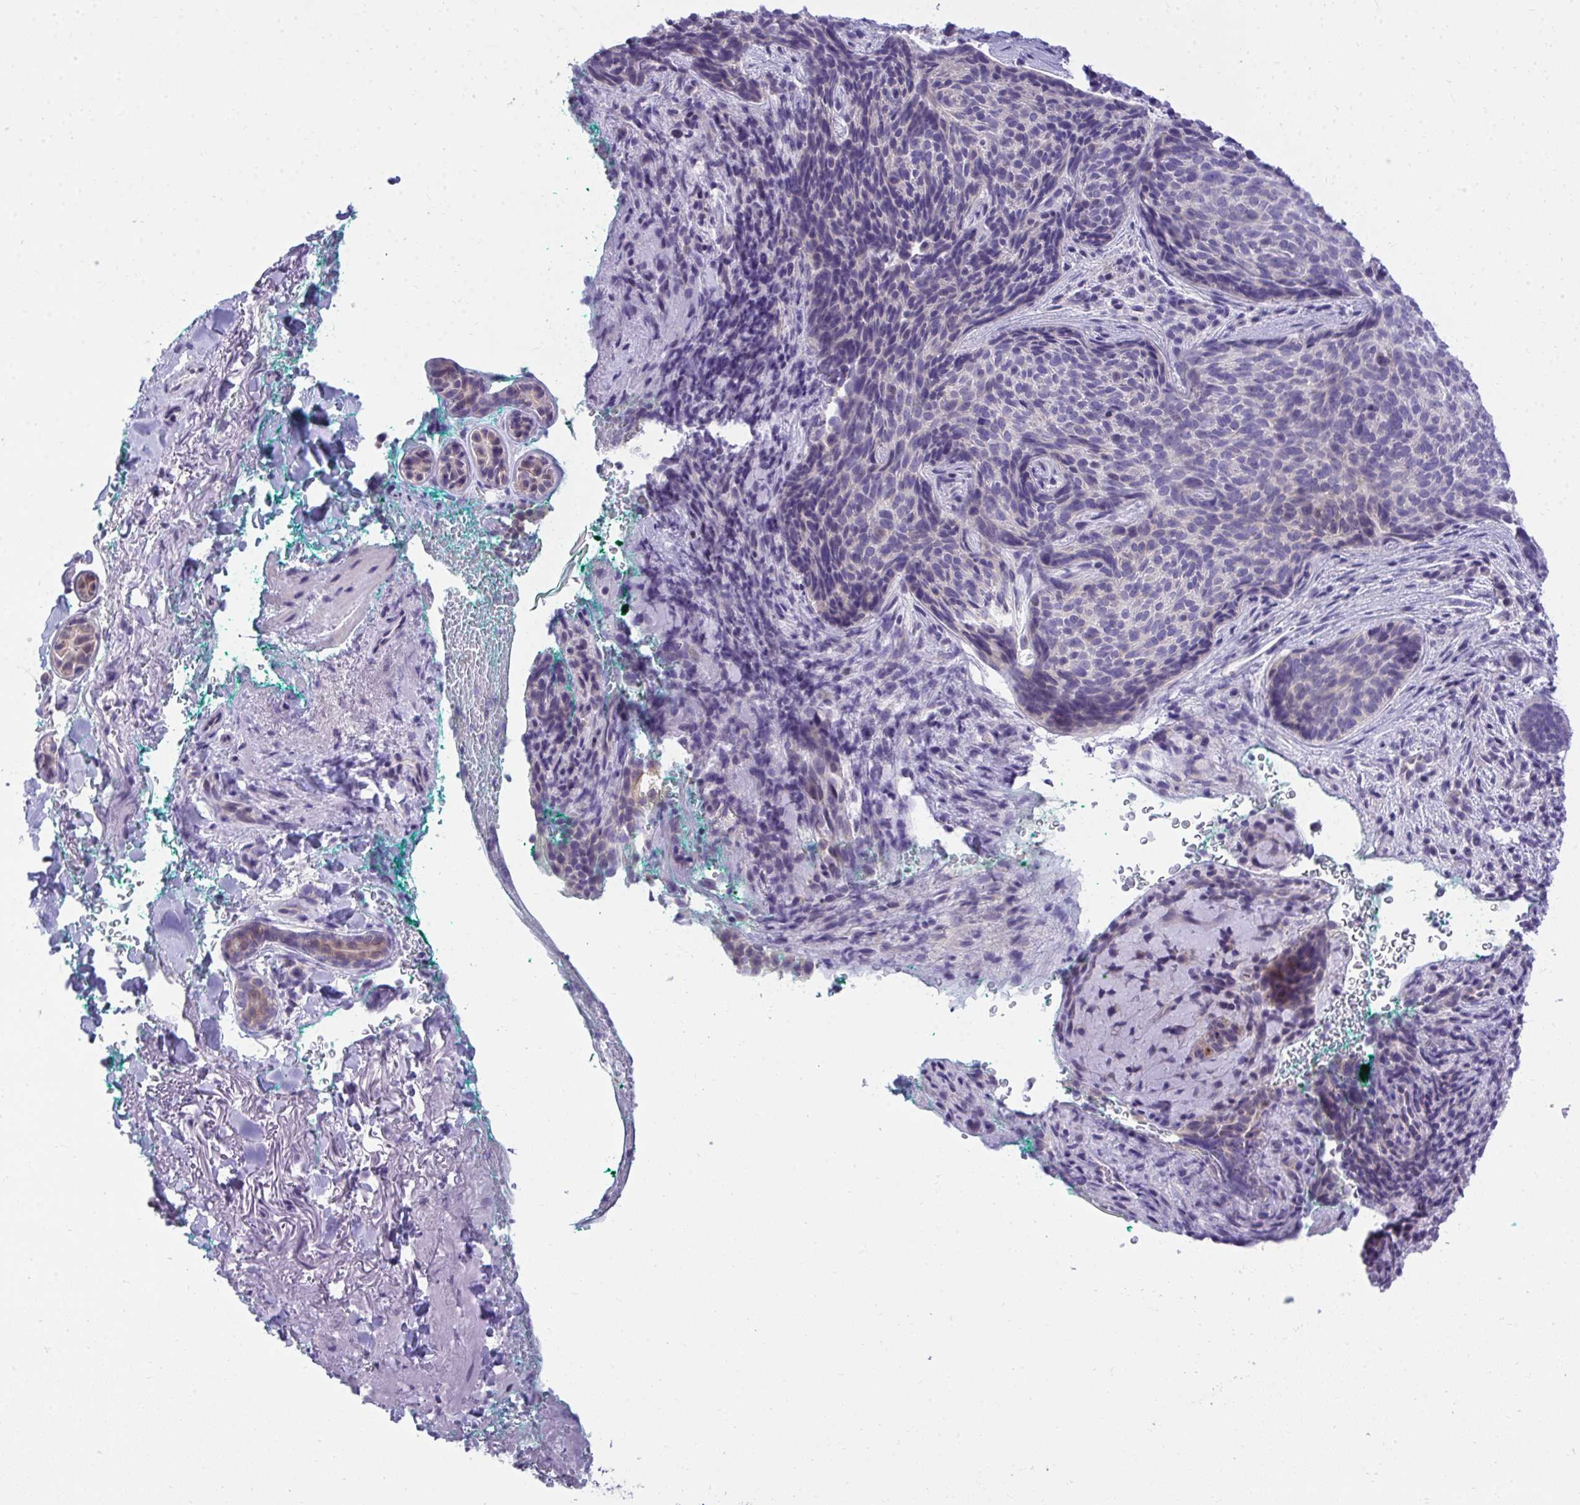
{"staining": {"intensity": "negative", "quantity": "none", "location": "none"}, "tissue": "skin cancer", "cell_type": "Tumor cells", "image_type": "cancer", "snomed": [{"axis": "morphology", "description": "Basal cell carcinoma"}, {"axis": "topography", "description": "Skin"}, {"axis": "topography", "description": "Skin of head"}], "caption": "IHC of basal cell carcinoma (skin) shows no expression in tumor cells. Nuclei are stained in blue.", "gene": "TMCO5A", "patient": {"sex": "female", "age": 92}}